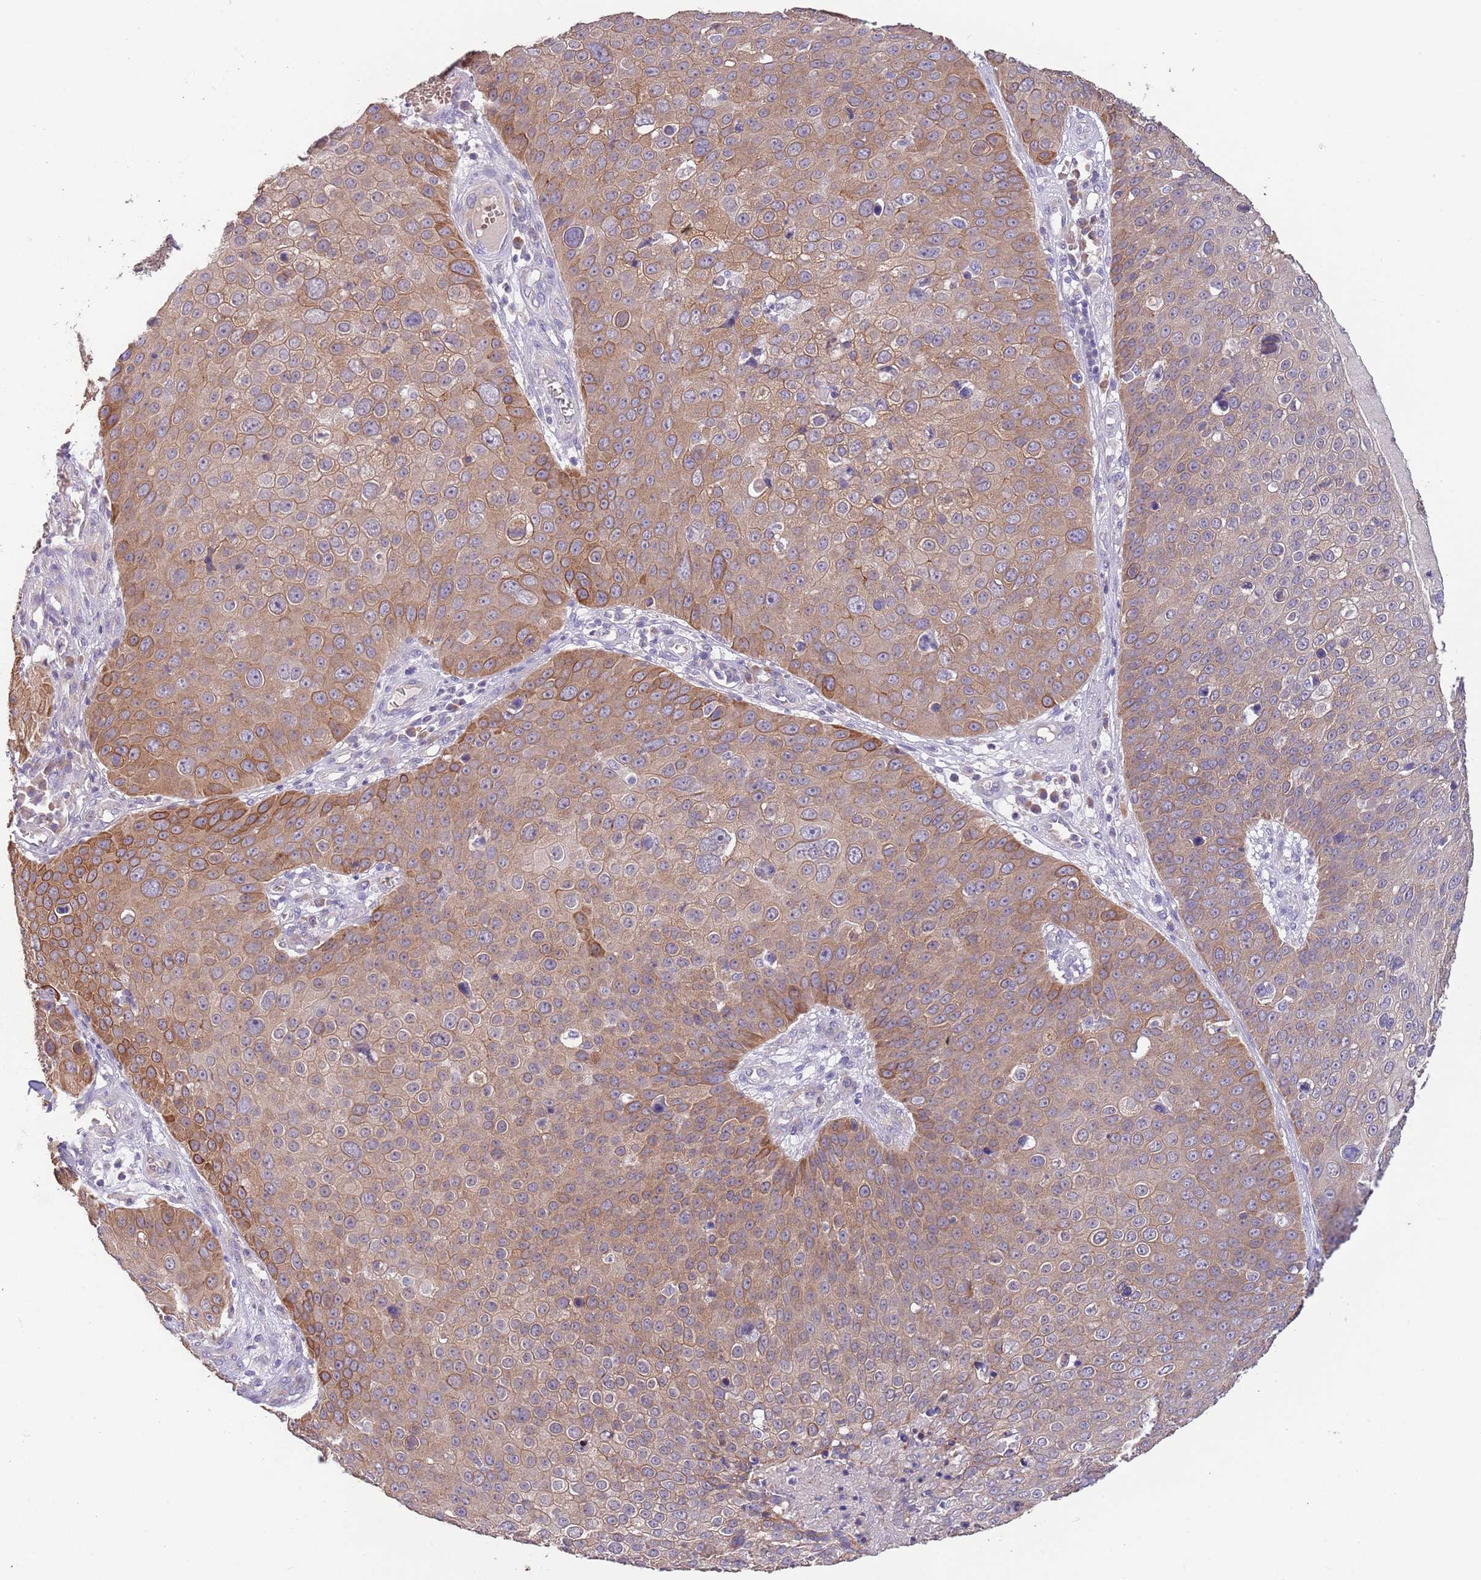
{"staining": {"intensity": "moderate", "quantity": "25%-75%", "location": "cytoplasmic/membranous"}, "tissue": "skin cancer", "cell_type": "Tumor cells", "image_type": "cancer", "snomed": [{"axis": "morphology", "description": "Squamous cell carcinoma, NOS"}, {"axis": "topography", "description": "Skin"}], "caption": "DAB immunohistochemical staining of skin squamous cell carcinoma exhibits moderate cytoplasmic/membranous protein staining in about 25%-75% of tumor cells.", "gene": "ZNF658", "patient": {"sex": "male", "age": 71}}